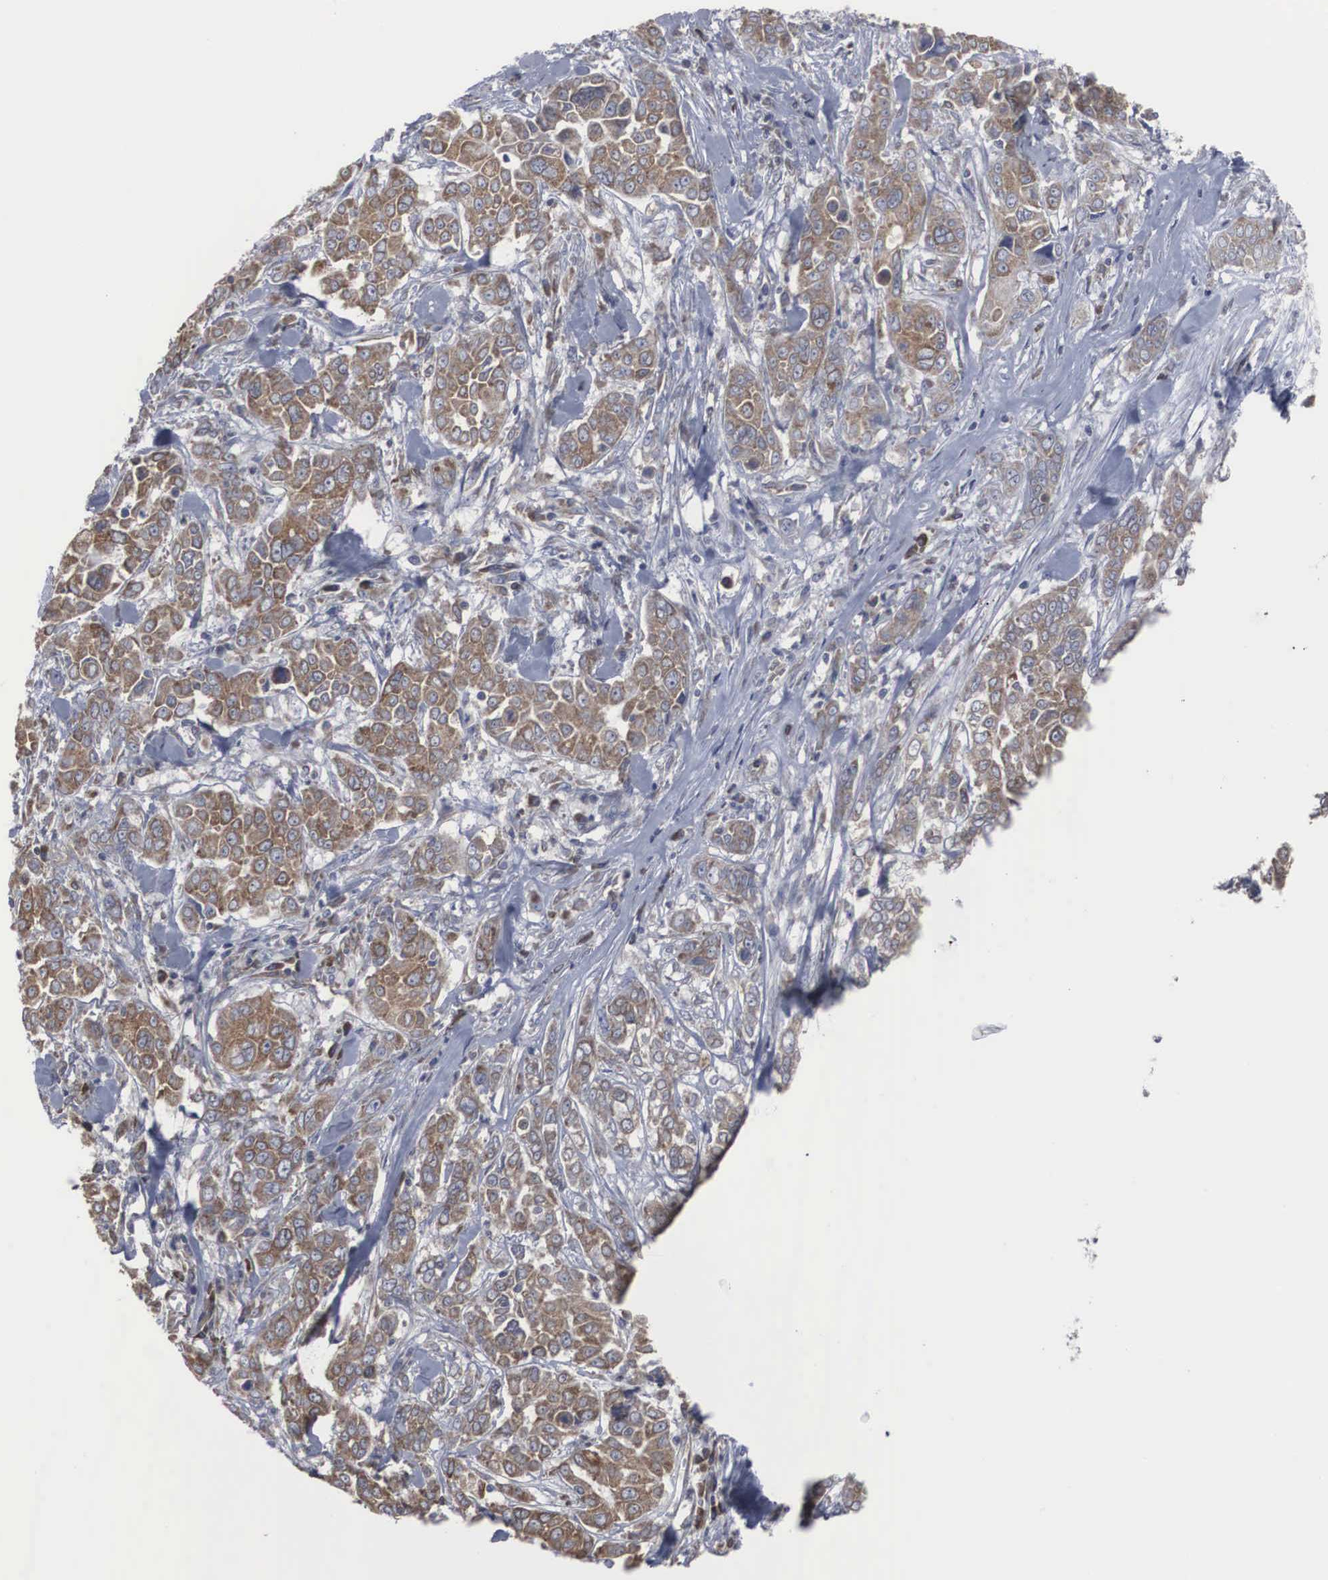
{"staining": {"intensity": "moderate", "quantity": ">75%", "location": "cytoplasmic/membranous"}, "tissue": "pancreatic cancer", "cell_type": "Tumor cells", "image_type": "cancer", "snomed": [{"axis": "morphology", "description": "Adenocarcinoma, NOS"}, {"axis": "topography", "description": "Pancreas"}], "caption": "Brown immunohistochemical staining in human pancreatic cancer (adenocarcinoma) demonstrates moderate cytoplasmic/membranous expression in approximately >75% of tumor cells.", "gene": "MIA2", "patient": {"sex": "female", "age": 52}}